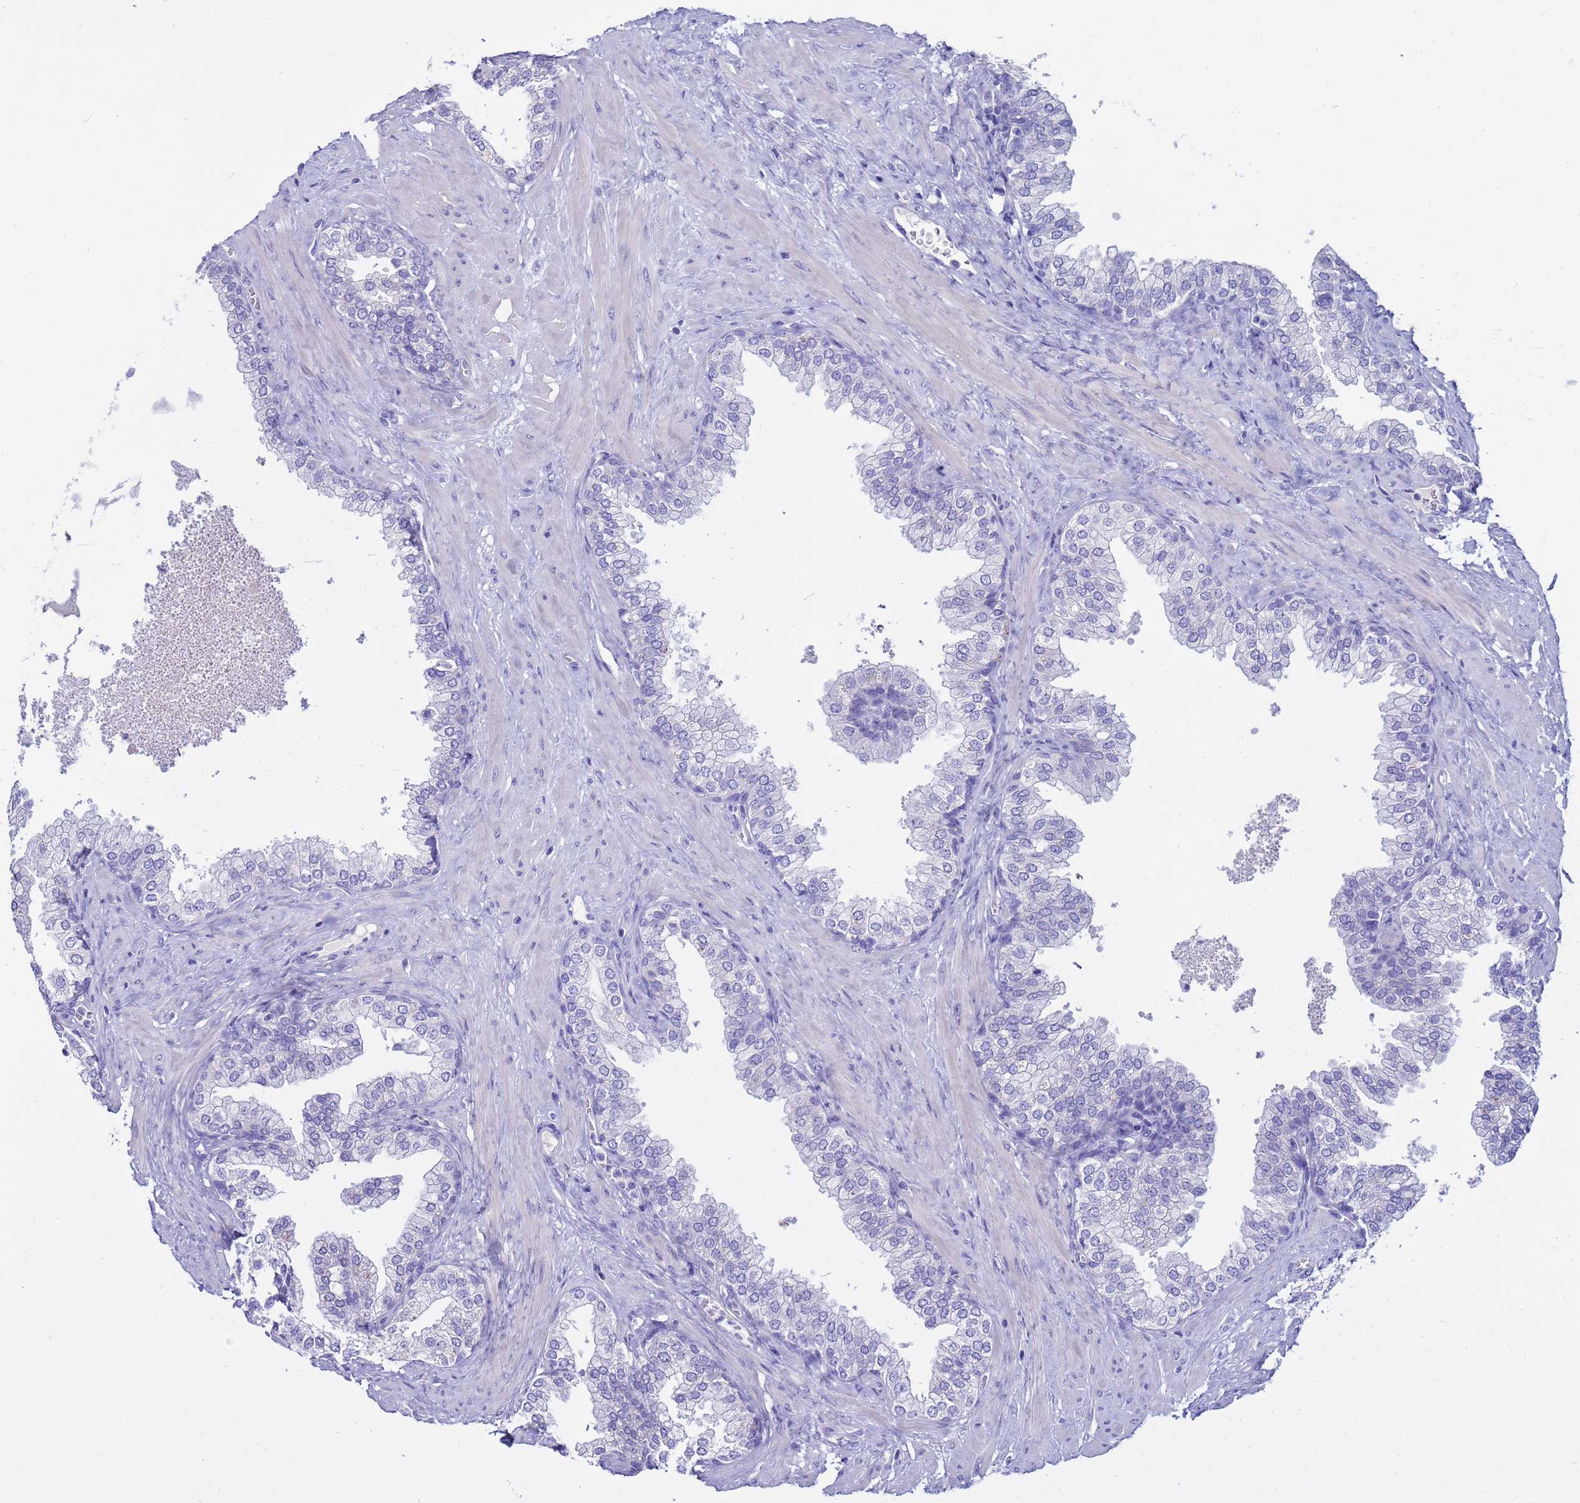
{"staining": {"intensity": "negative", "quantity": "none", "location": "none"}, "tissue": "prostate", "cell_type": "Glandular cells", "image_type": "normal", "snomed": [{"axis": "morphology", "description": "Normal tissue, NOS"}, {"axis": "morphology", "description": "Urothelial carcinoma, Low grade"}, {"axis": "topography", "description": "Urinary bladder"}, {"axis": "topography", "description": "Prostate"}], "caption": "A high-resolution photomicrograph shows immunohistochemistry staining of unremarkable prostate, which displays no significant staining in glandular cells.", "gene": "SYCN", "patient": {"sex": "male", "age": 60}}